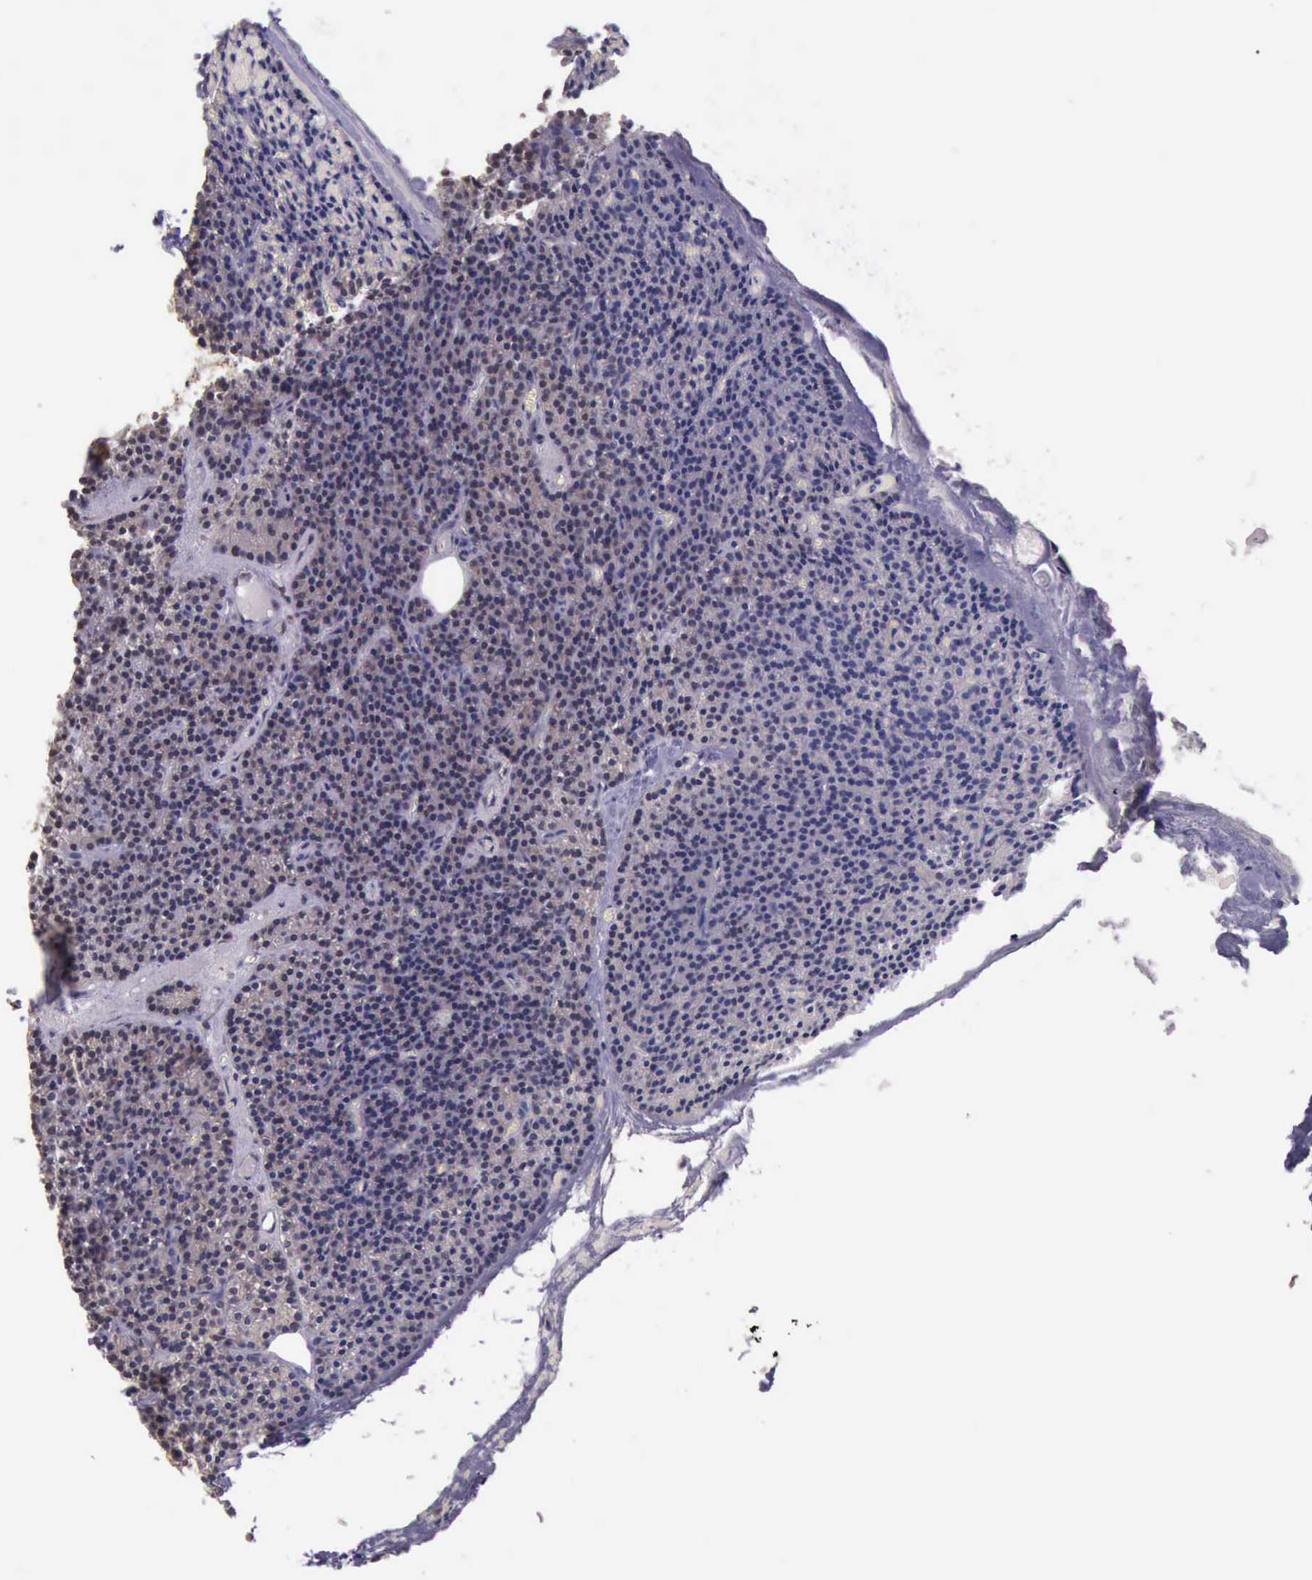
{"staining": {"intensity": "weak", "quantity": ">75%", "location": "nuclear"}, "tissue": "parathyroid gland", "cell_type": "Glandular cells", "image_type": "normal", "snomed": [{"axis": "morphology", "description": "Normal tissue, NOS"}, {"axis": "topography", "description": "Parathyroid gland"}], "caption": "An immunohistochemistry photomicrograph of normal tissue is shown. Protein staining in brown shows weak nuclear positivity in parathyroid gland within glandular cells.", "gene": "PRPF39", "patient": {"sex": "male", "age": 57}}